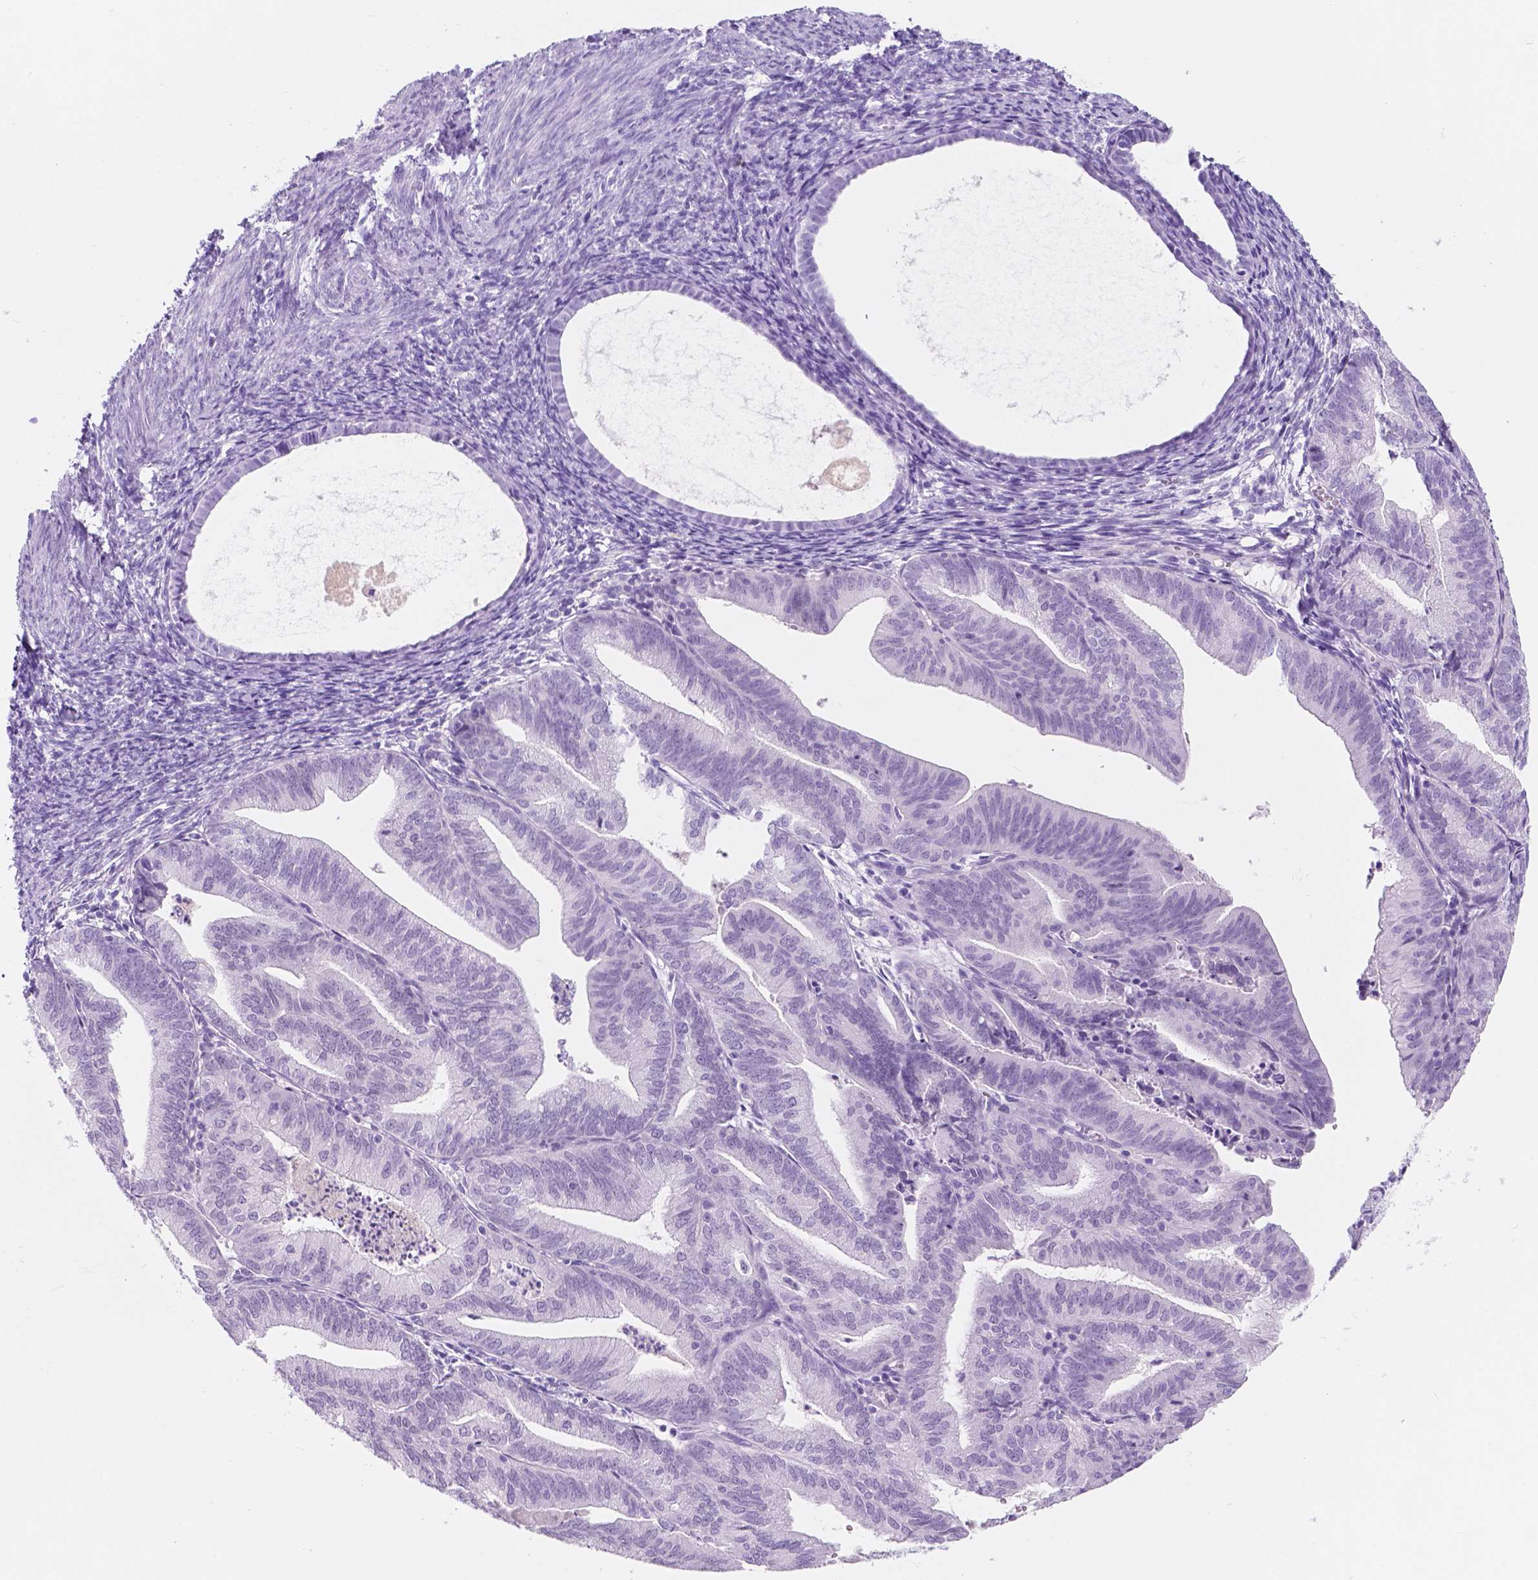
{"staining": {"intensity": "negative", "quantity": "none", "location": "none"}, "tissue": "endometrial cancer", "cell_type": "Tumor cells", "image_type": "cancer", "snomed": [{"axis": "morphology", "description": "Adenocarcinoma, NOS"}, {"axis": "topography", "description": "Endometrium"}], "caption": "This photomicrograph is of endometrial cancer stained with immunohistochemistry to label a protein in brown with the nuclei are counter-stained blue. There is no expression in tumor cells.", "gene": "CUZD1", "patient": {"sex": "female", "age": 70}}